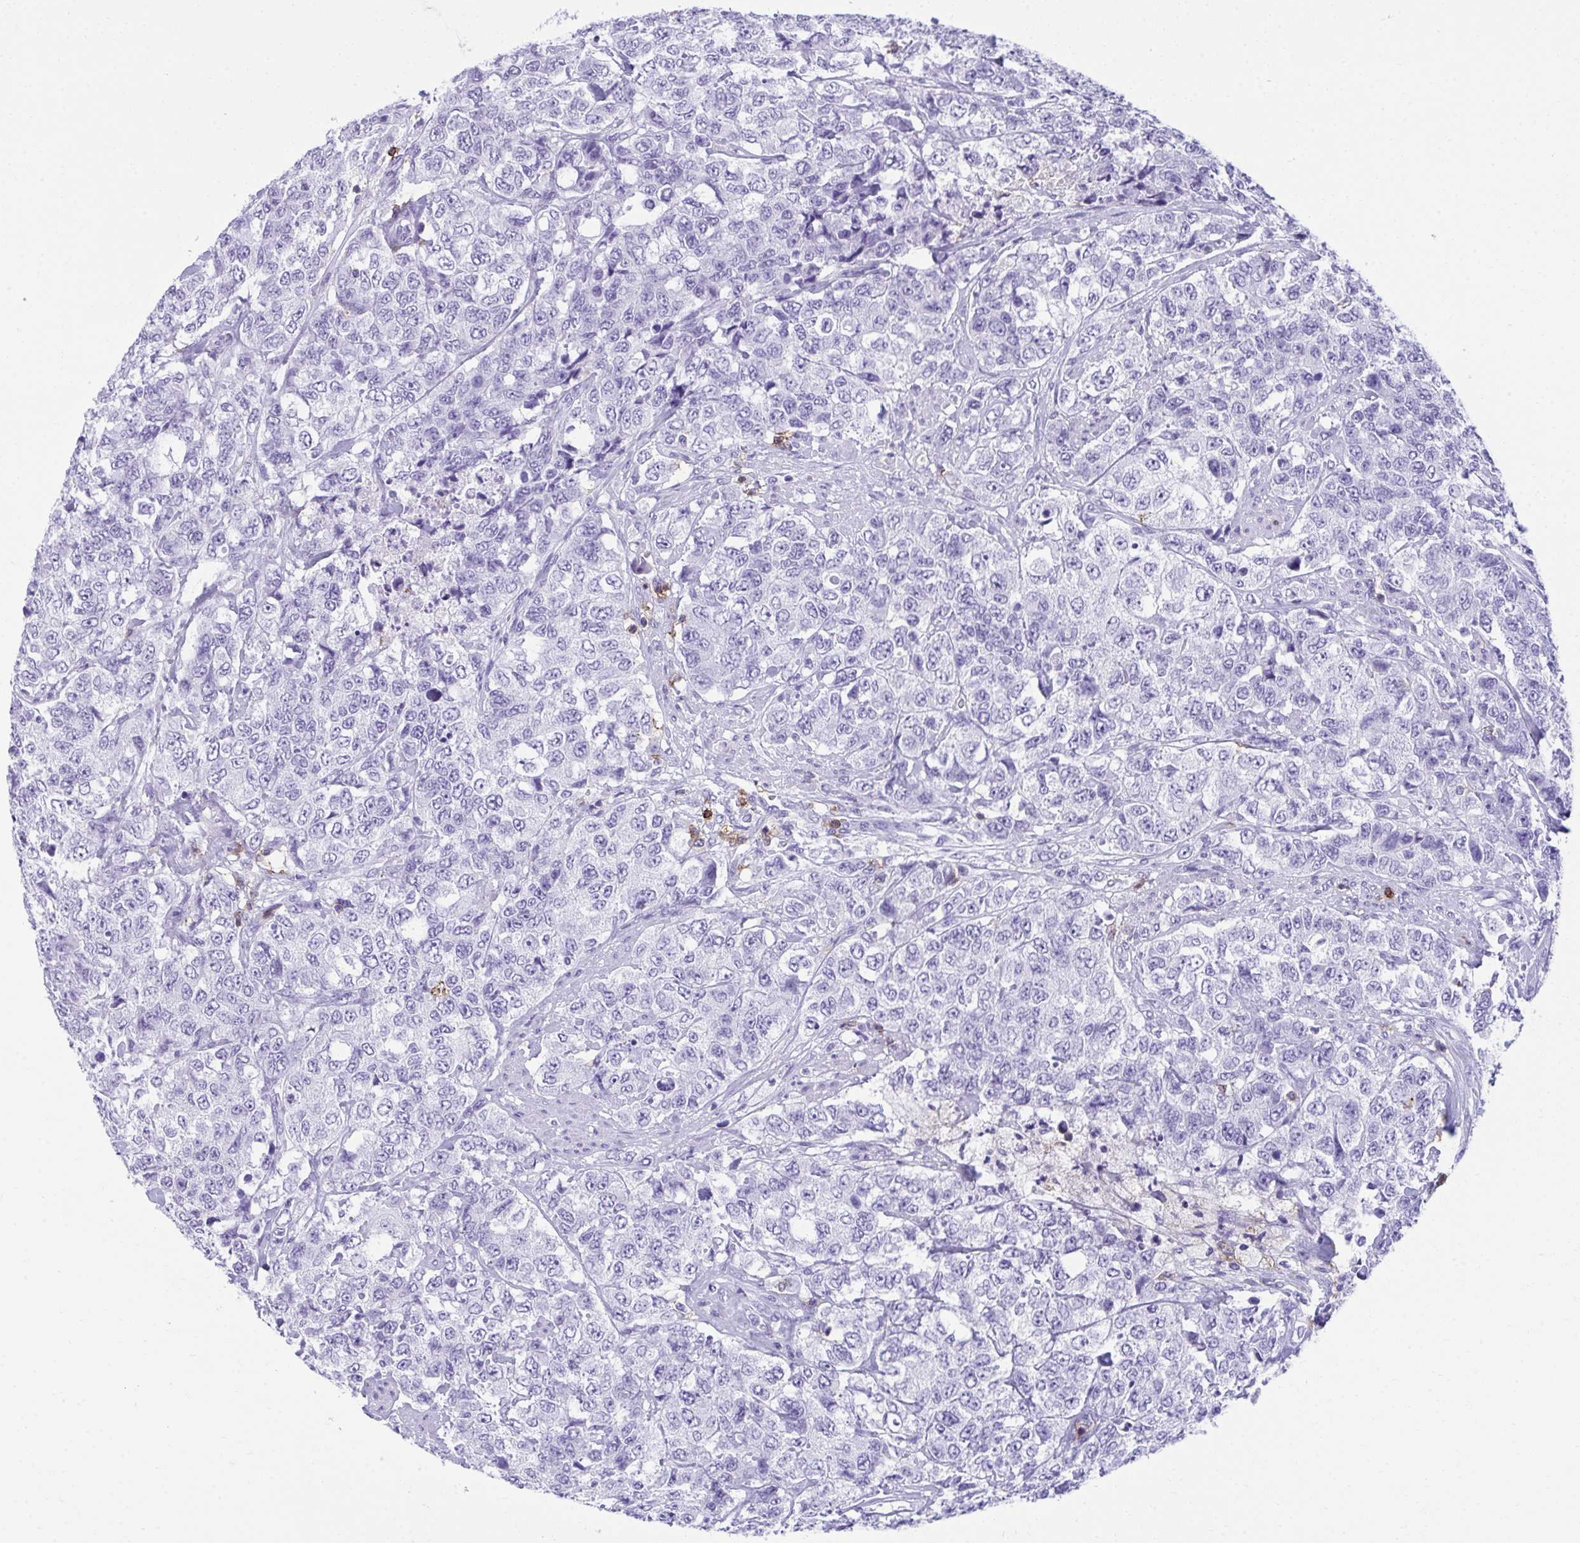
{"staining": {"intensity": "negative", "quantity": "none", "location": "none"}, "tissue": "urothelial cancer", "cell_type": "Tumor cells", "image_type": "cancer", "snomed": [{"axis": "morphology", "description": "Urothelial carcinoma, High grade"}, {"axis": "topography", "description": "Urinary bladder"}], "caption": "The image displays no significant staining in tumor cells of urothelial cancer.", "gene": "SPN", "patient": {"sex": "female", "age": 78}}